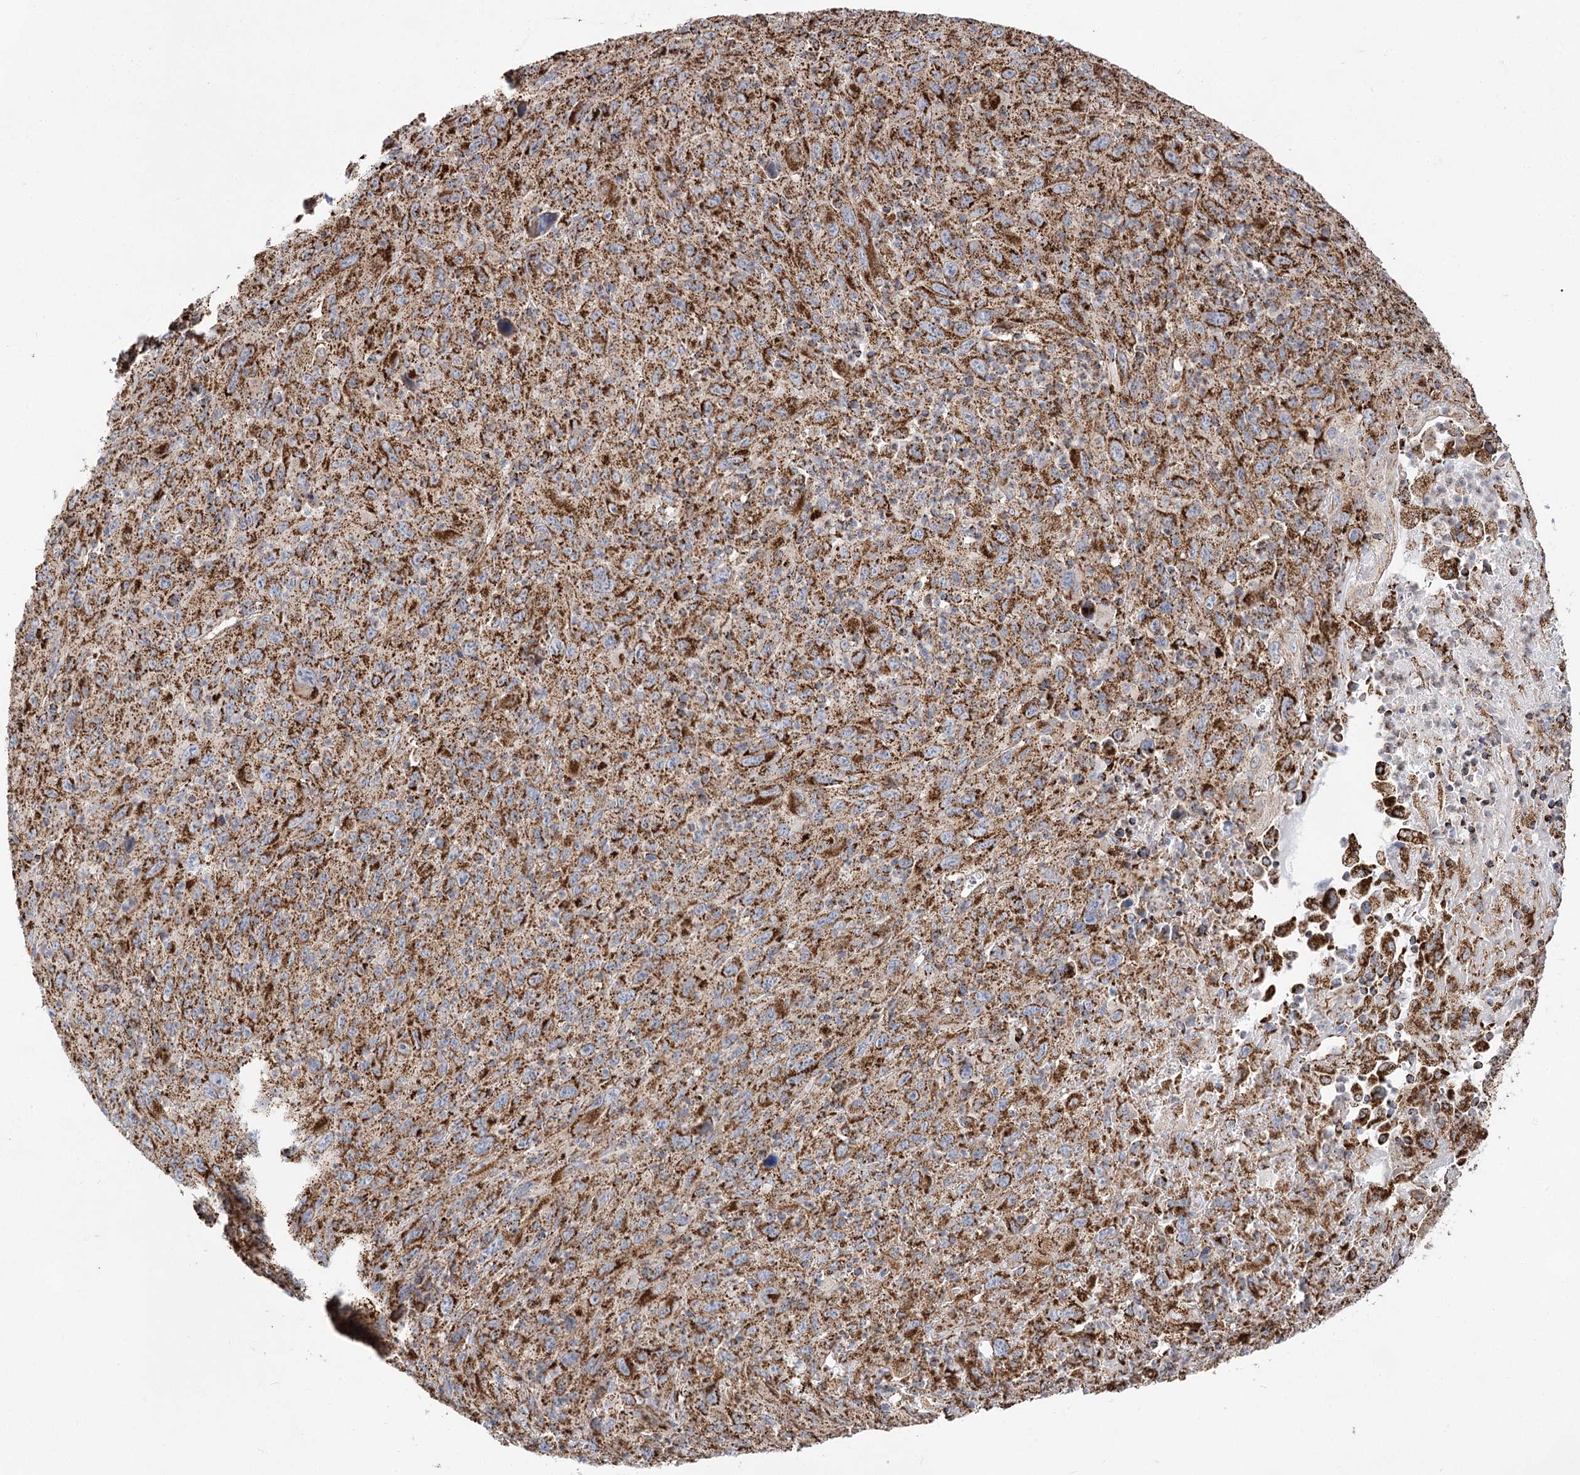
{"staining": {"intensity": "strong", "quantity": ">75%", "location": "cytoplasmic/membranous"}, "tissue": "melanoma", "cell_type": "Tumor cells", "image_type": "cancer", "snomed": [{"axis": "morphology", "description": "Malignant melanoma, Metastatic site"}, {"axis": "topography", "description": "Skin"}], "caption": "Immunohistochemical staining of malignant melanoma (metastatic site) exhibits high levels of strong cytoplasmic/membranous expression in about >75% of tumor cells.", "gene": "NADK2", "patient": {"sex": "female", "age": 56}}